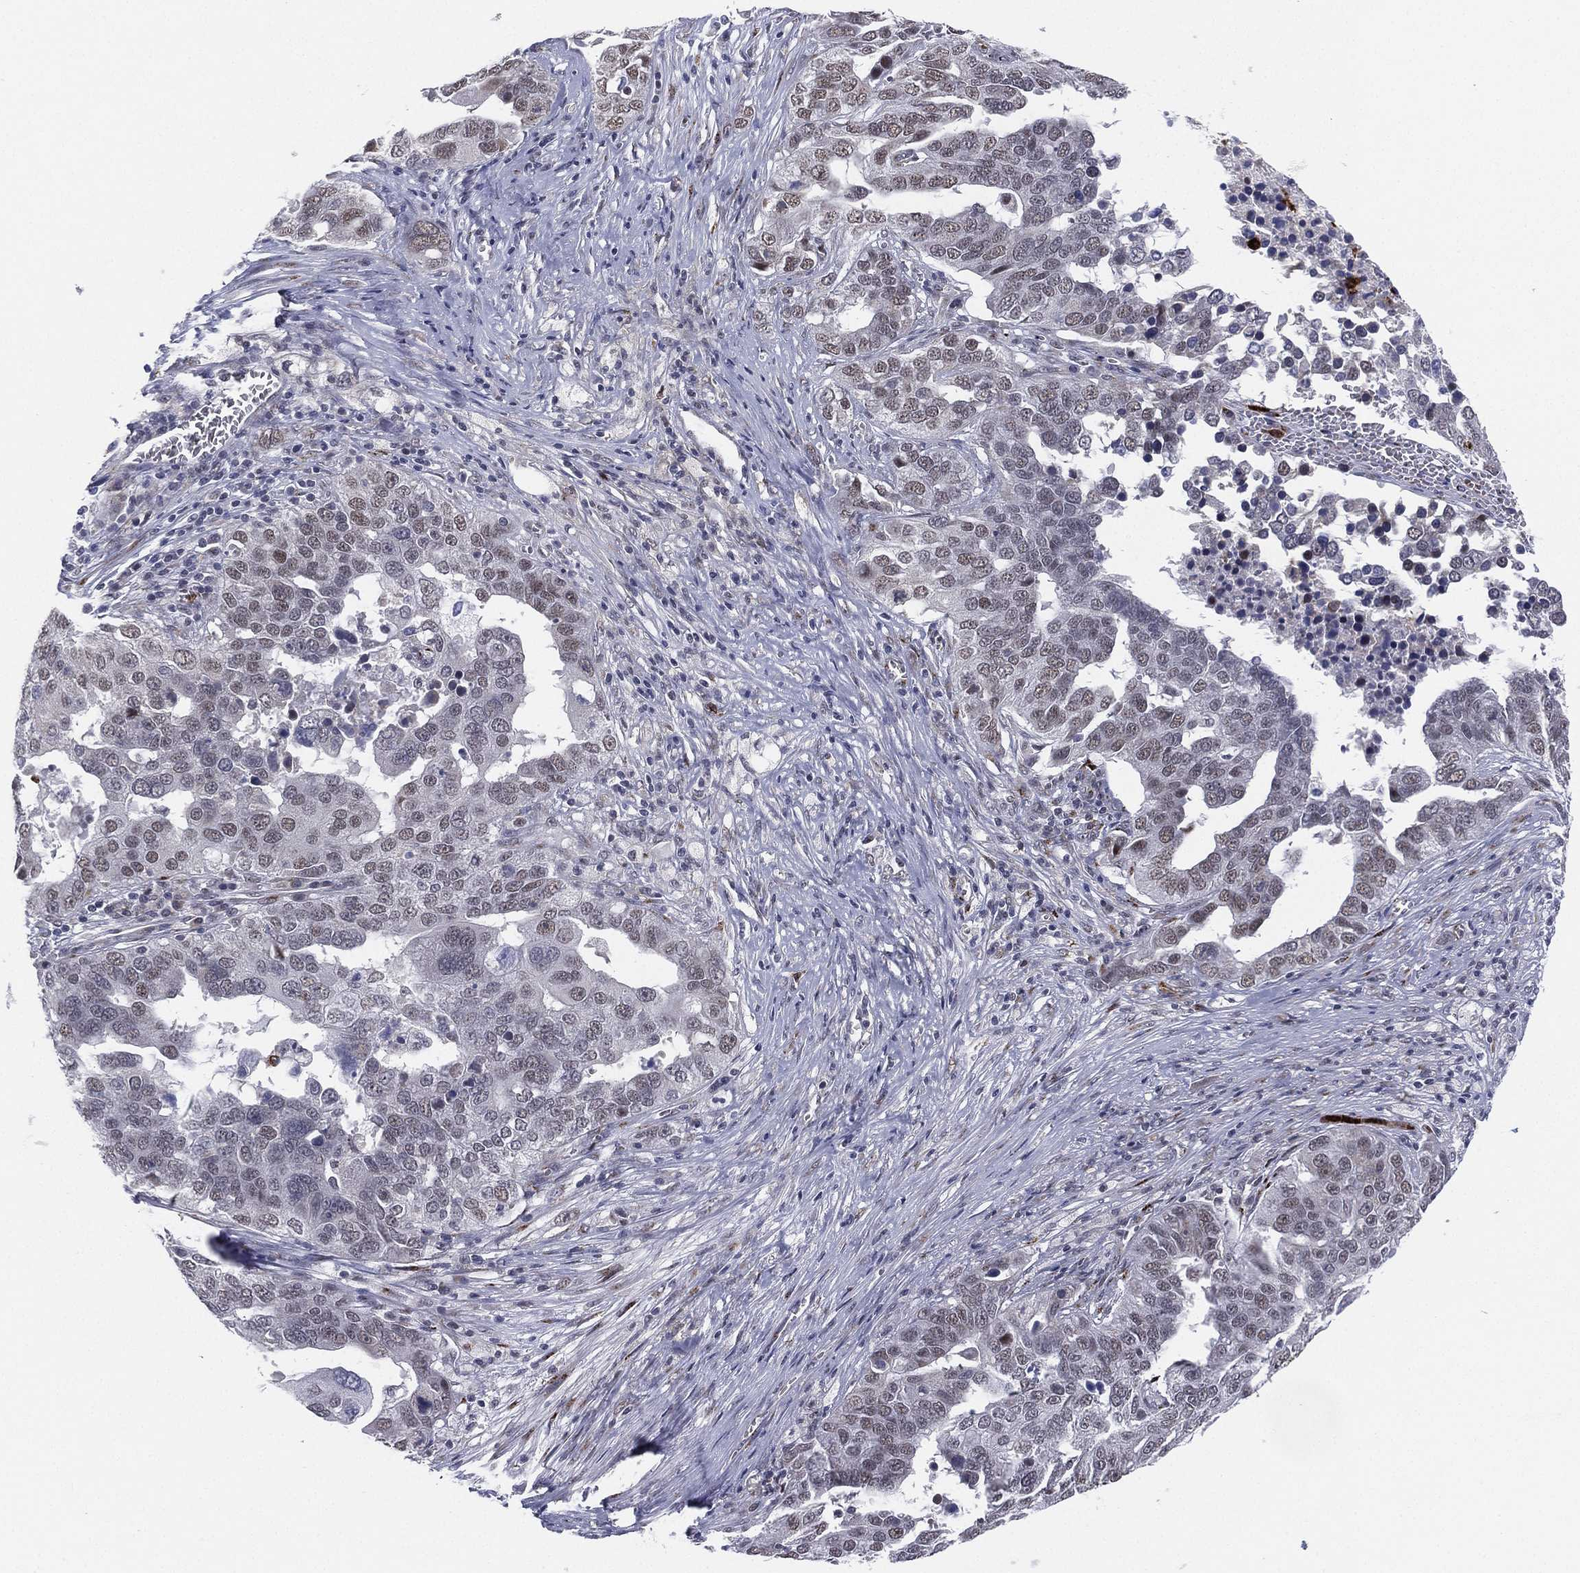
{"staining": {"intensity": "weak", "quantity": "<25%", "location": "nuclear"}, "tissue": "ovarian cancer", "cell_type": "Tumor cells", "image_type": "cancer", "snomed": [{"axis": "morphology", "description": "Carcinoma, endometroid"}, {"axis": "topography", "description": "Soft tissue"}, {"axis": "topography", "description": "Ovary"}], "caption": "This is an immunohistochemistry image of human ovarian endometroid carcinoma. There is no expression in tumor cells.", "gene": "CD177", "patient": {"sex": "female", "age": 52}}